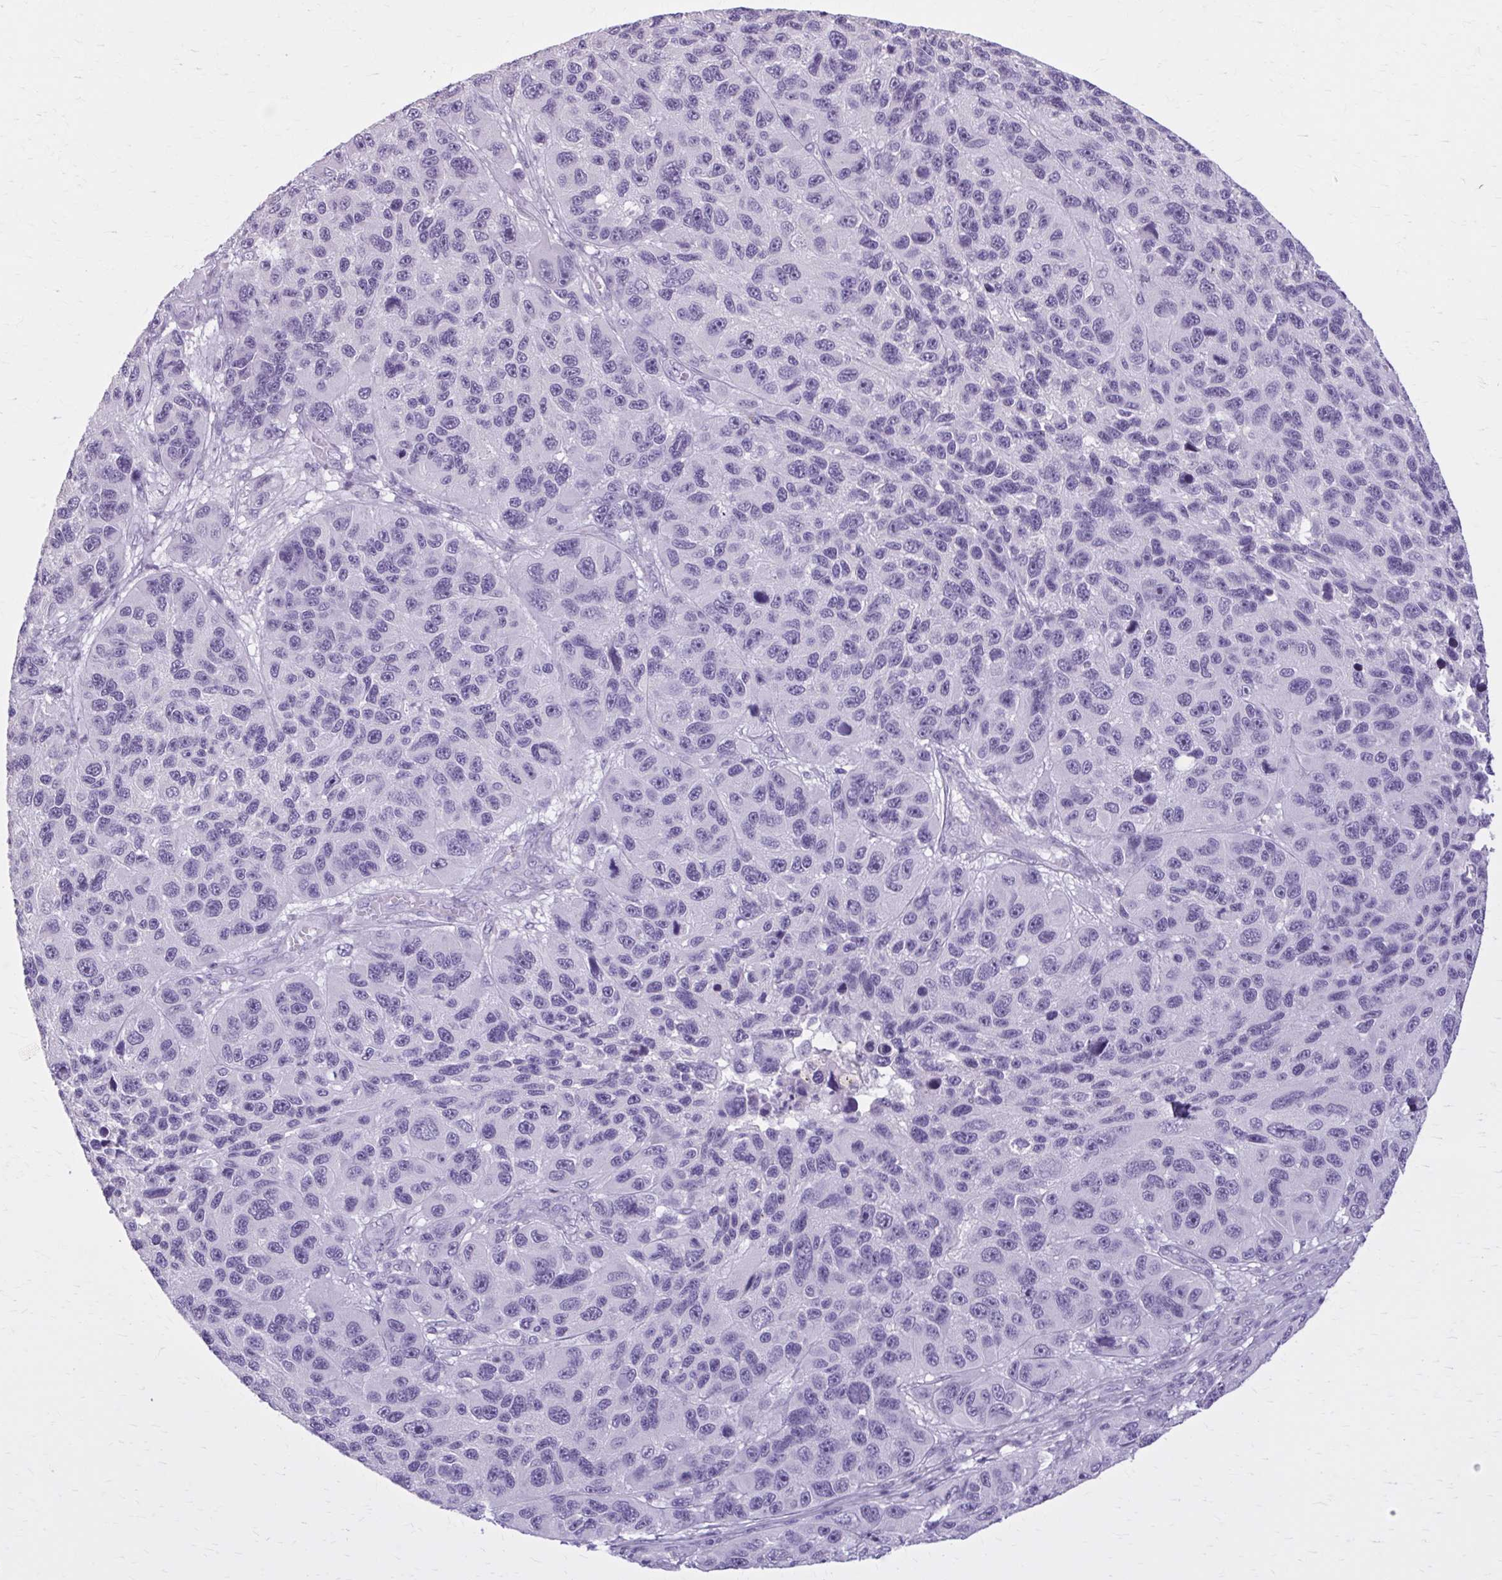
{"staining": {"intensity": "negative", "quantity": "none", "location": "none"}, "tissue": "melanoma", "cell_type": "Tumor cells", "image_type": "cancer", "snomed": [{"axis": "morphology", "description": "Malignant melanoma, NOS"}, {"axis": "topography", "description": "Skin"}], "caption": "Malignant melanoma stained for a protein using immunohistochemistry reveals no positivity tumor cells.", "gene": "OR4B1", "patient": {"sex": "male", "age": 53}}